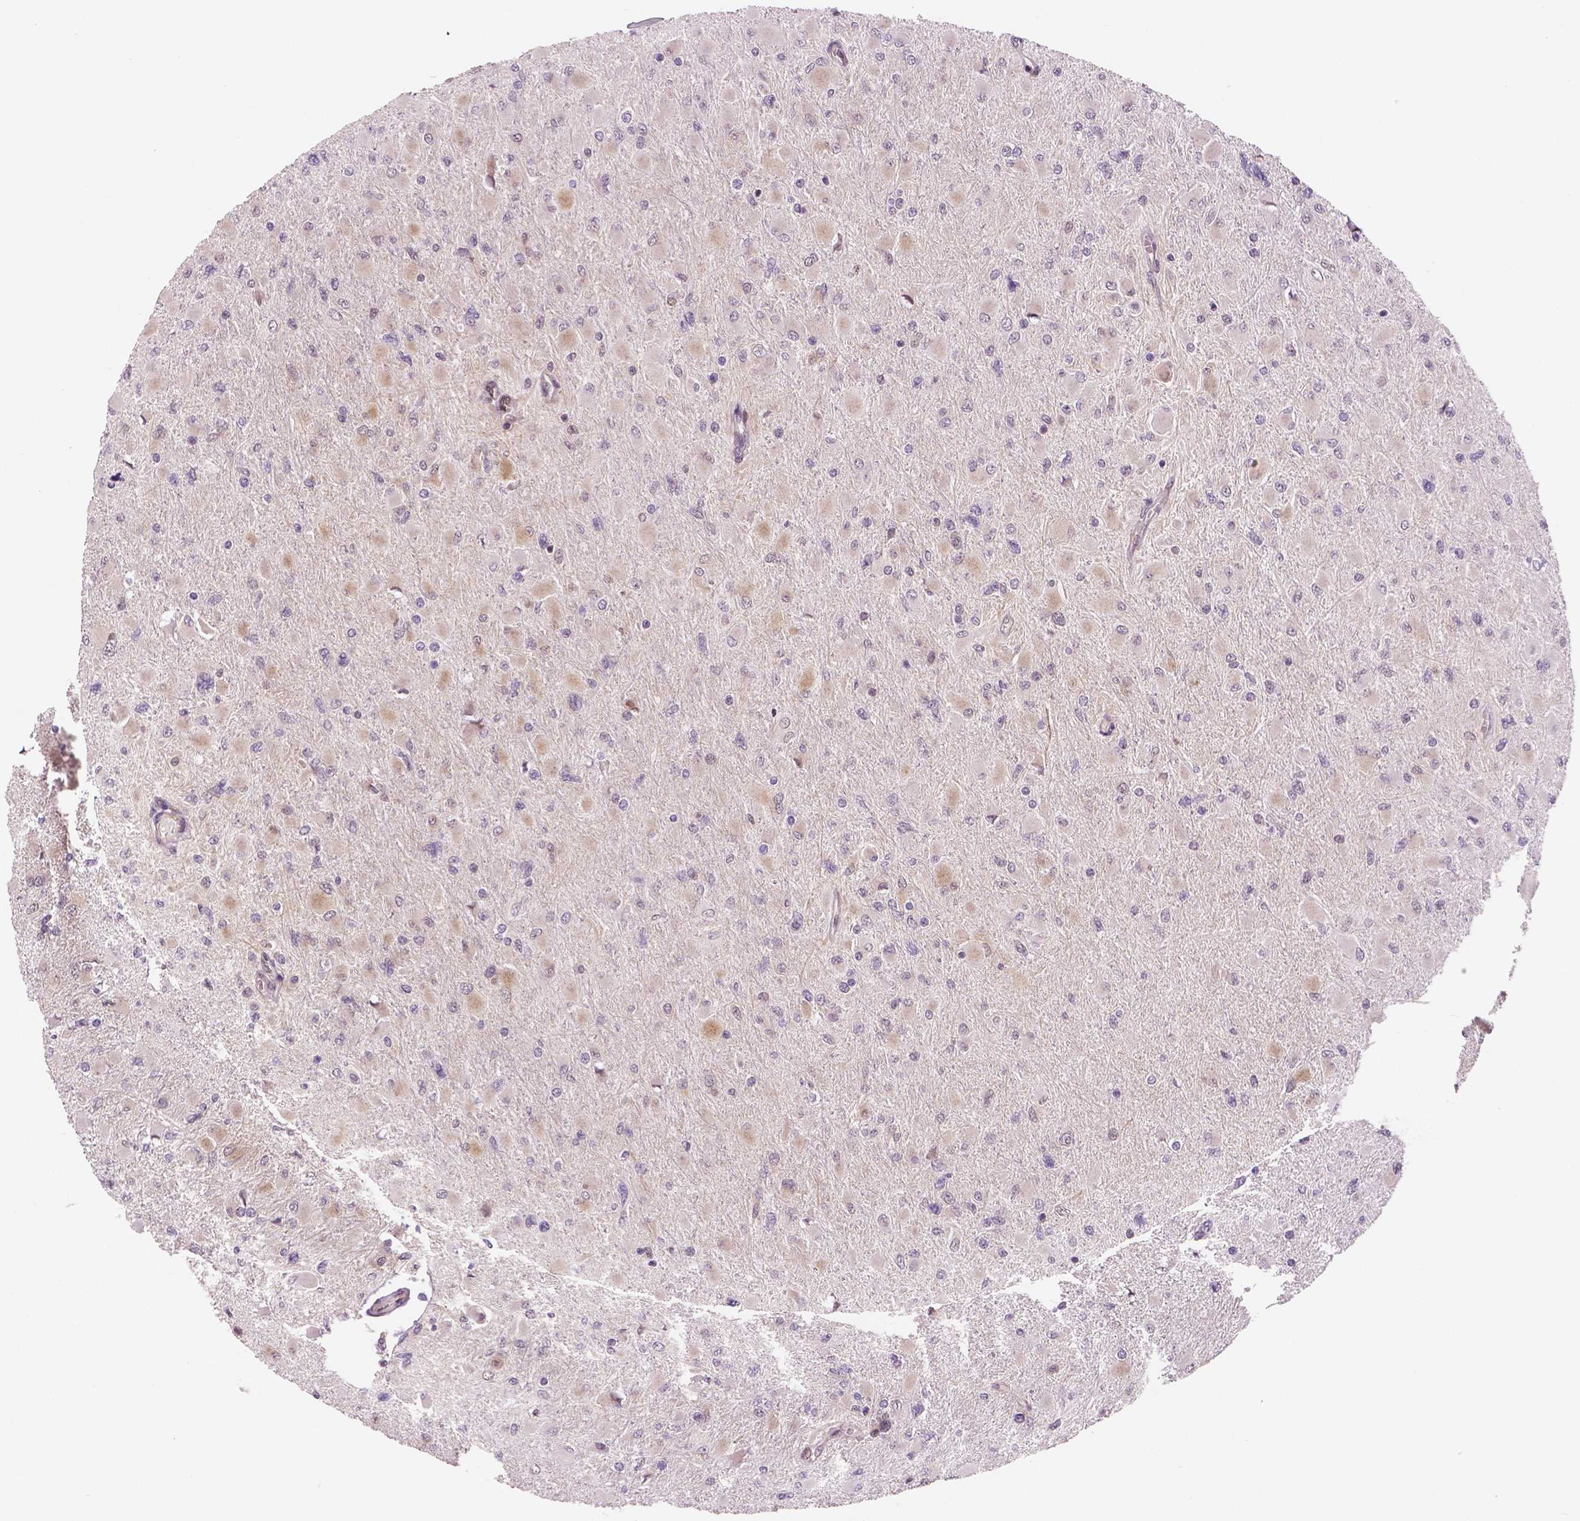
{"staining": {"intensity": "negative", "quantity": "none", "location": "none"}, "tissue": "glioma", "cell_type": "Tumor cells", "image_type": "cancer", "snomed": [{"axis": "morphology", "description": "Glioma, malignant, High grade"}, {"axis": "topography", "description": "Cerebral cortex"}], "caption": "This photomicrograph is of malignant glioma (high-grade) stained with immunohistochemistry to label a protein in brown with the nuclei are counter-stained blue. There is no positivity in tumor cells.", "gene": "STAT3", "patient": {"sex": "female", "age": 36}}